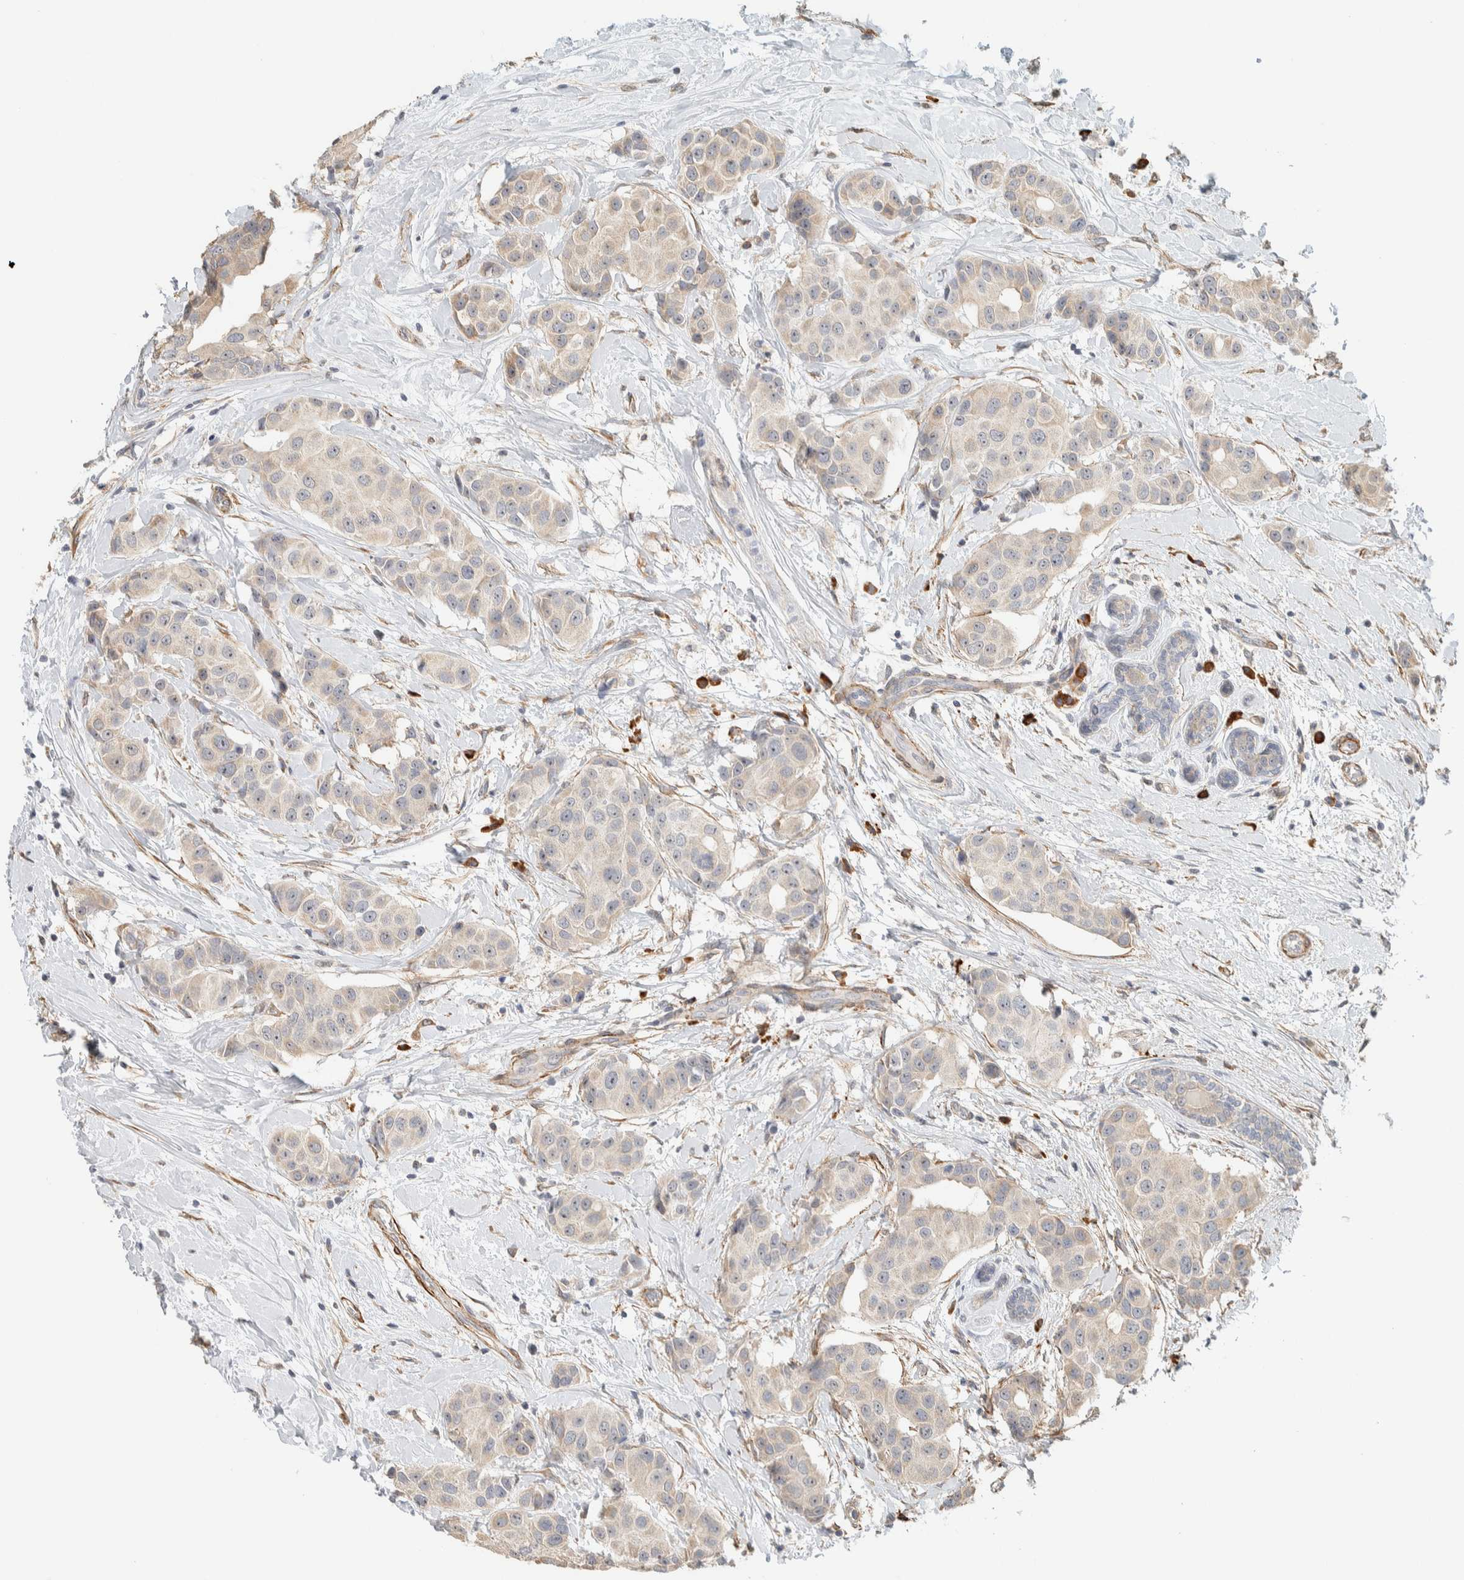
{"staining": {"intensity": "weak", "quantity": "<25%", "location": "cytoplasmic/membranous"}, "tissue": "breast cancer", "cell_type": "Tumor cells", "image_type": "cancer", "snomed": [{"axis": "morphology", "description": "Normal tissue, NOS"}, {"axis": "morphology", "description": "Duct carcinoma"}, {"axis": "topography", "description": "Breast"}], "caption": "DAB immunohistochemical staining of human breast cancer exhibits no significant expression in tumor cells.", "gene": "KLHL40", "patient": {"sex": "female", "age": 39}}